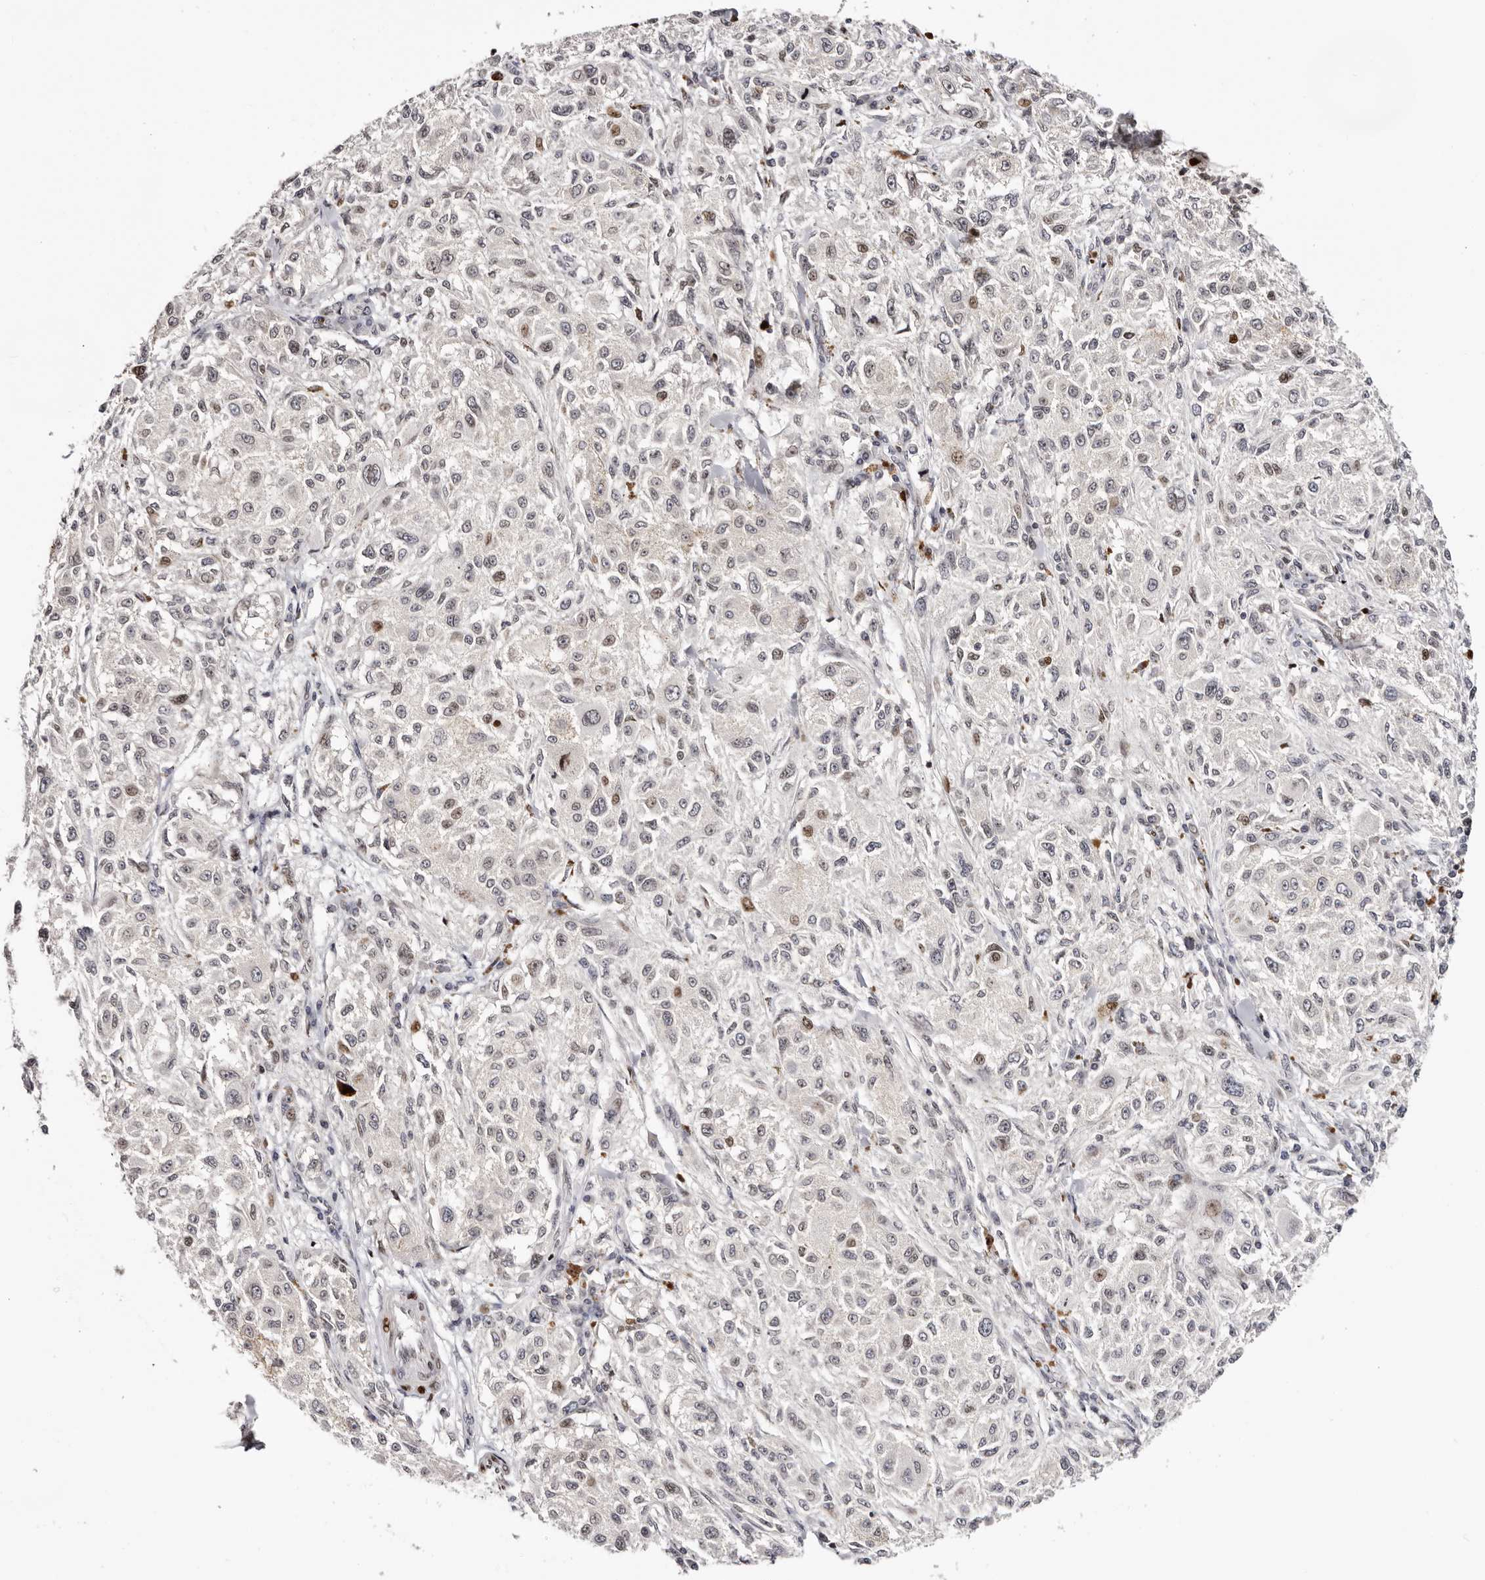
{"staining": {"intensity": "moderate", "quantity": "<25%", "location": "nuclear"}, "tissue": "melanoma", "cell_type": "Tumor cells", "image_type": "cancer", "snomed": [{"axis": "morphology", "description": "Necrosis, NOS"}, {"axis": "morphology", "description": "Malignant melanoma, NOS"}, {"axis": "topography", "description": "Skin"}], "caption": "Melanoma stained with a protein marker reveals moderate staining in tumor cells.", "gene": "NUP153", "patient": {"sex": "female", "age": 87}}